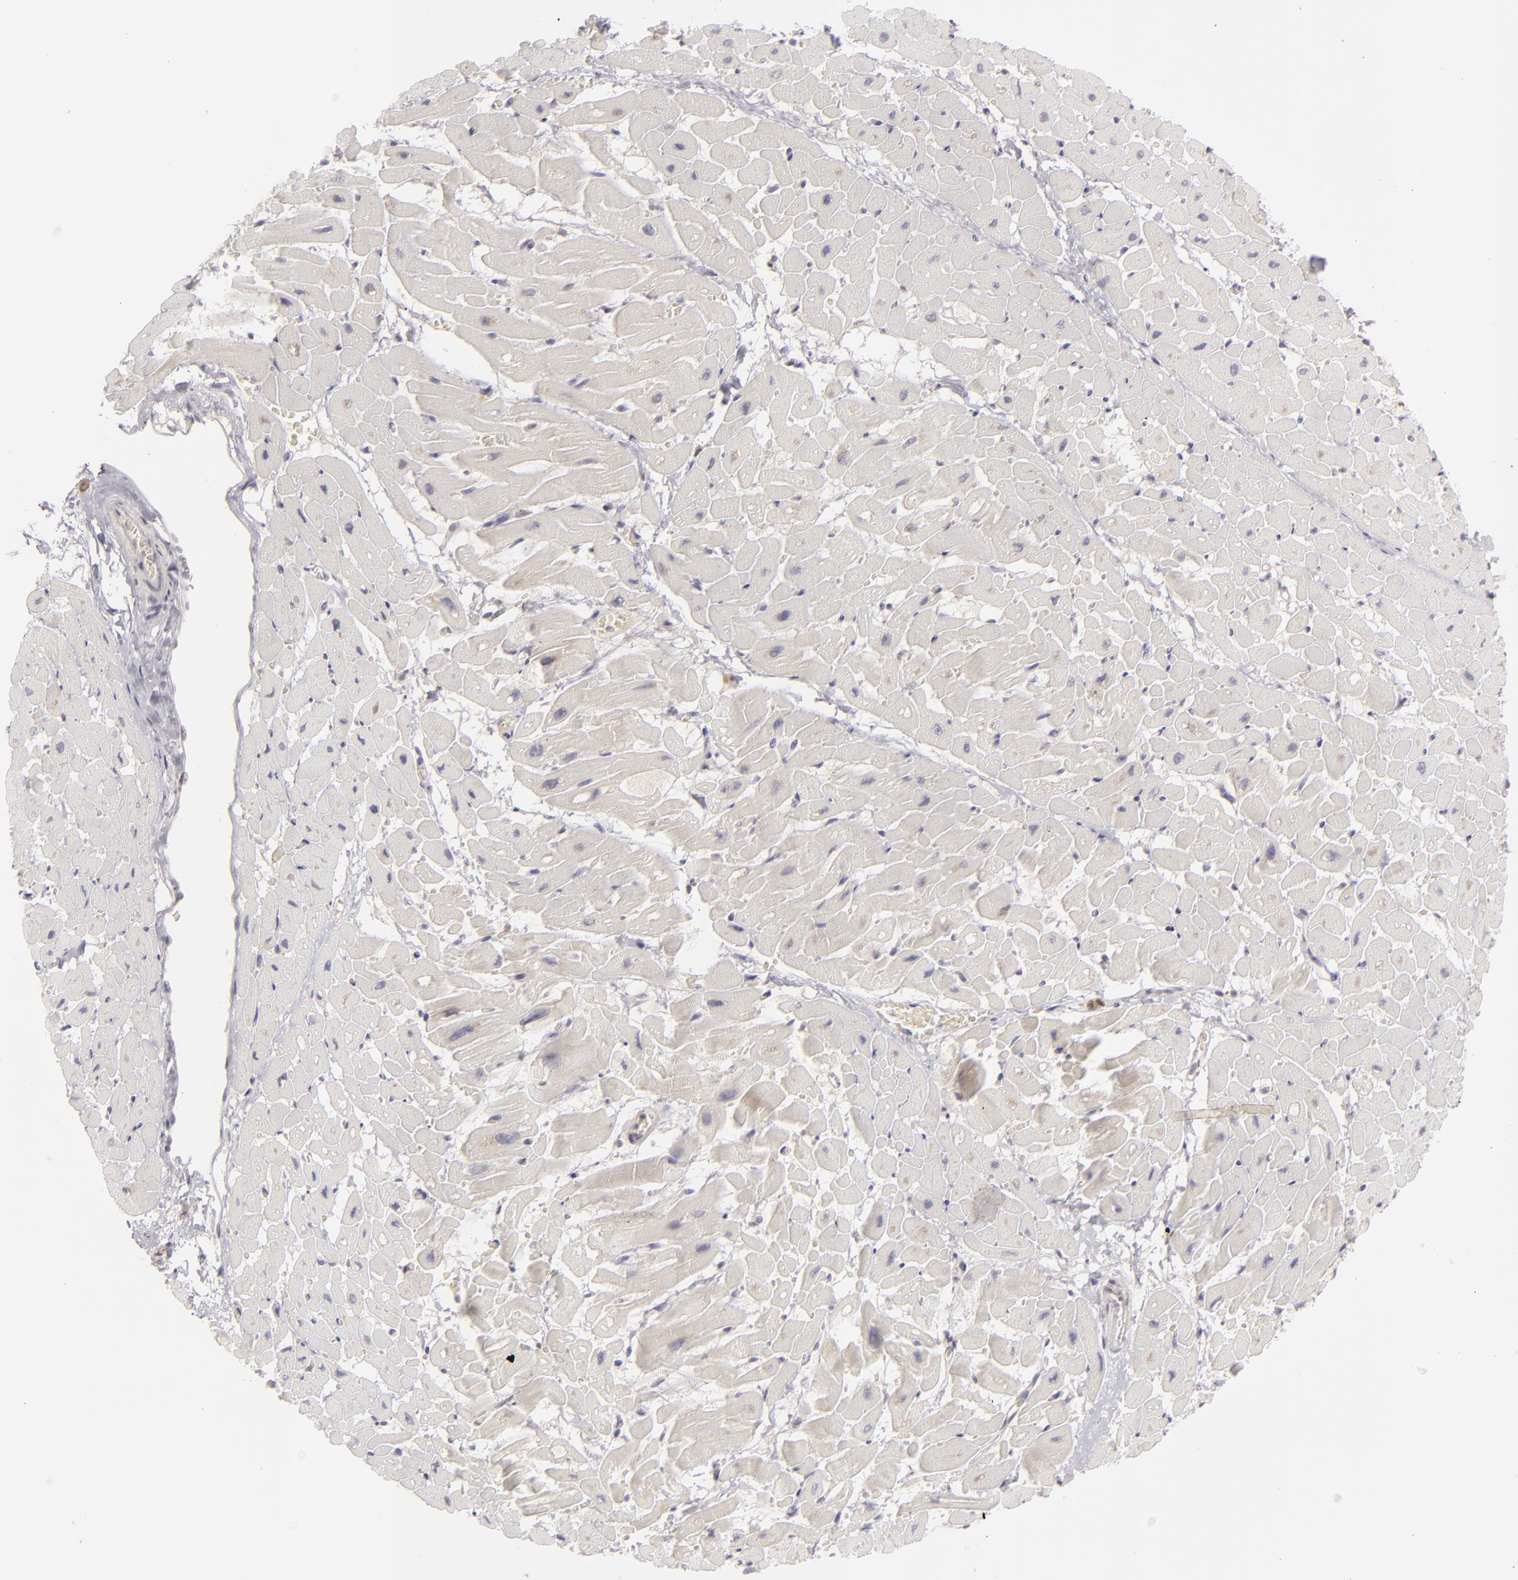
{"staining": {"intensity": "negative", "quantity": "none", "location": "none"}, "tissue": "heart muscle", "cell_type": "Cardiomyocytes", "image_type": "normal", "snomed": [{"axis": "morphology", "description": "Normal tissue, NOS"}, {"axis": "topography", "description": "Heart"}], "caption": "This is an immunohistochemistry (IHC) image of benign human heart muscle. There is no expression in cardiomyocytes.", "gene": "FEN1", "patient": {"sex": "male", "age": 45}}